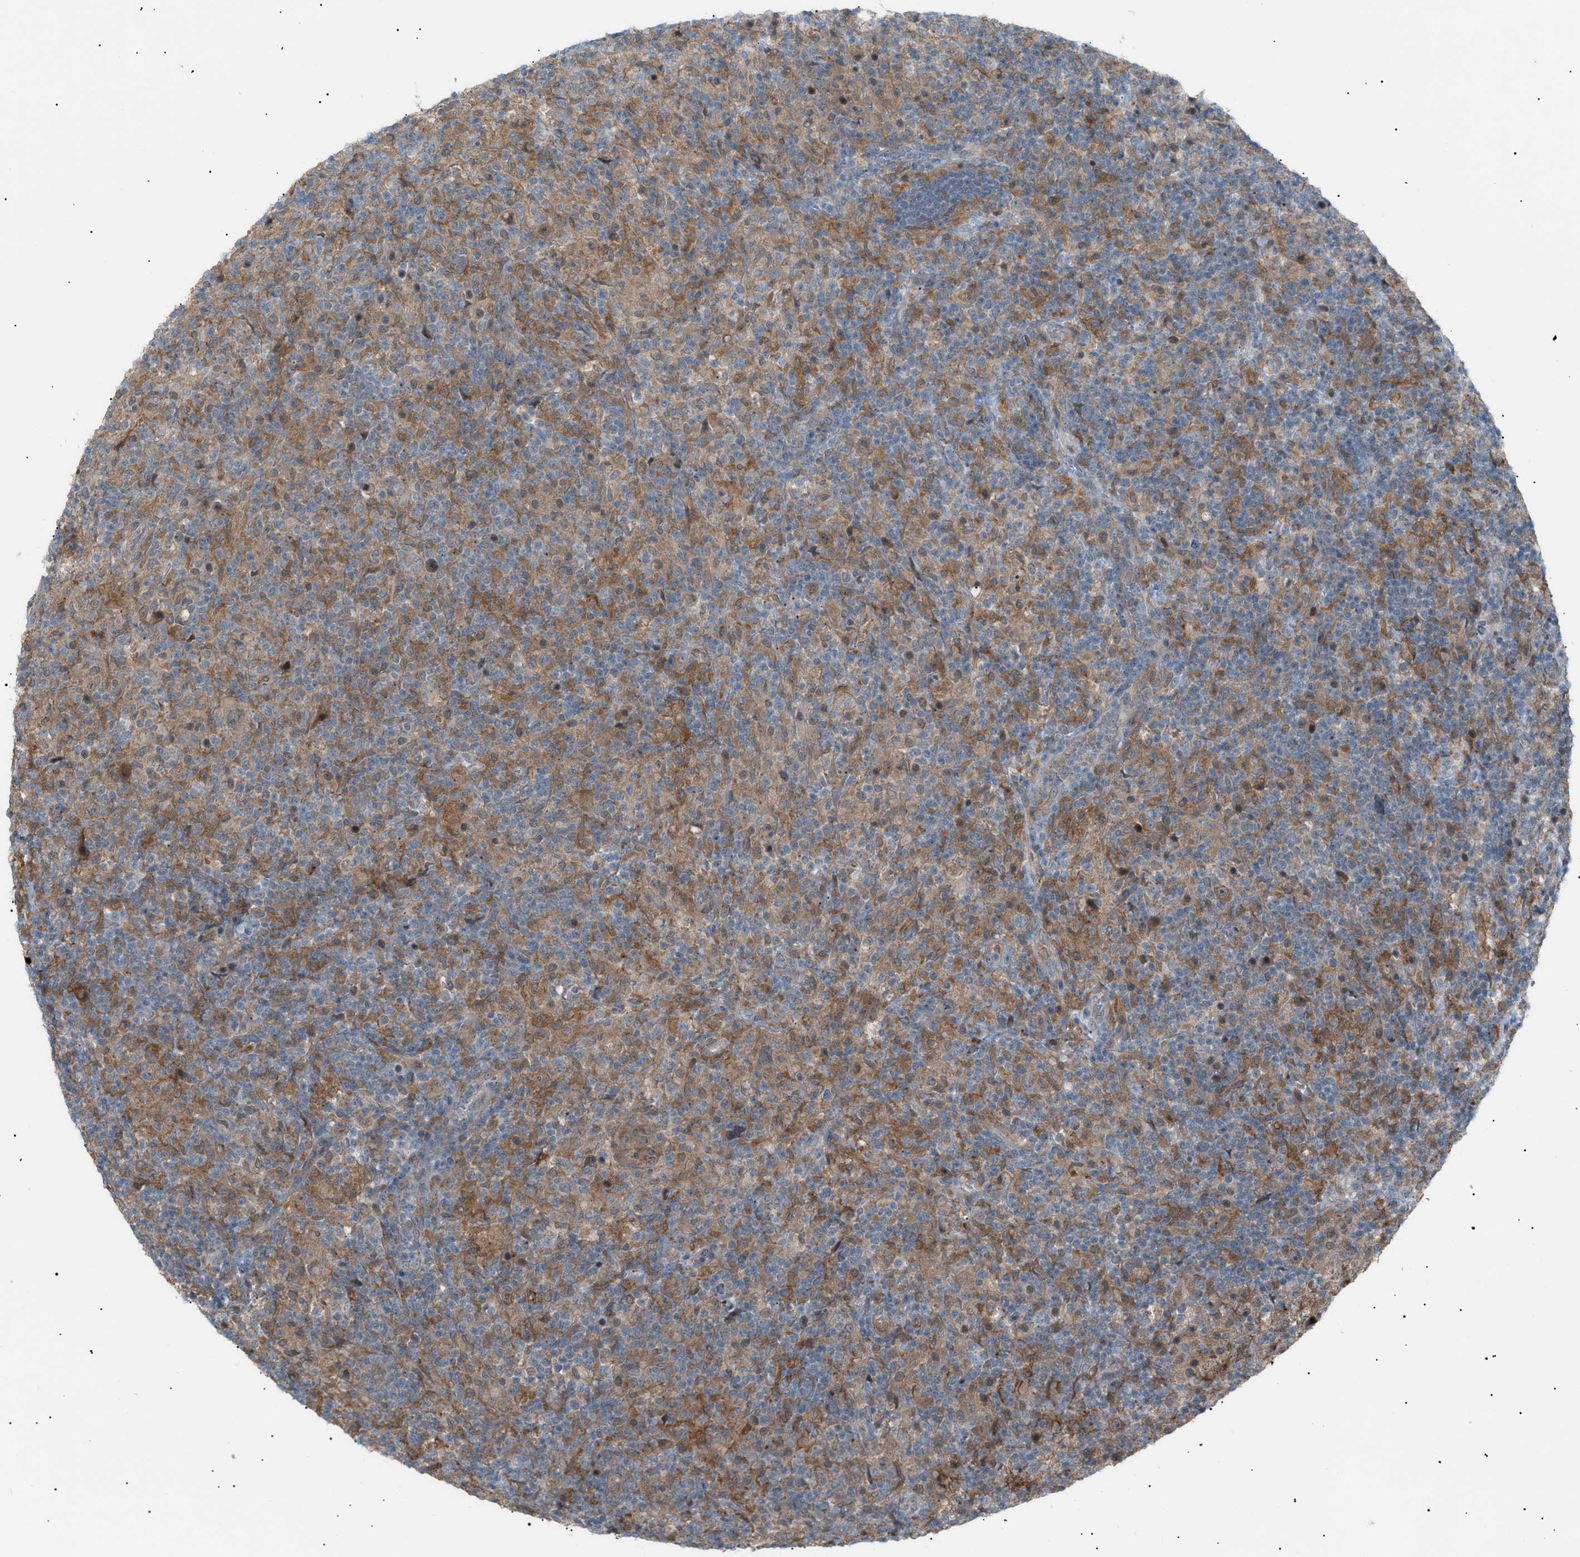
{"staining": {"intensity": "moderate", "quantity": "25%-75%", "location": "cytoplasmic/membranous,nuclear"}, "tissue": "lymphoma", "cell_type": "Tumor cells", "image_type": "cancer", "snomed": [{"axis": "morphology", "description": "Hodgkin's disease, NOS"}, {"axis": "topography", "description": "Lymph node"}], "caption": "The image displays immunohistochemical staining of lymphoma. There is moderate cytoplasmic/membranous and nuclear positivity is seen in about 25%-75% of tumor cells. (Stains: DAB (3,3'-diaminobenzidine) in brown, nuclei in blue, Microscopy: brightfield microscopy at high magnification).", "gene": "LPIN2", "patient": {"sex": "male", "age": 70}}